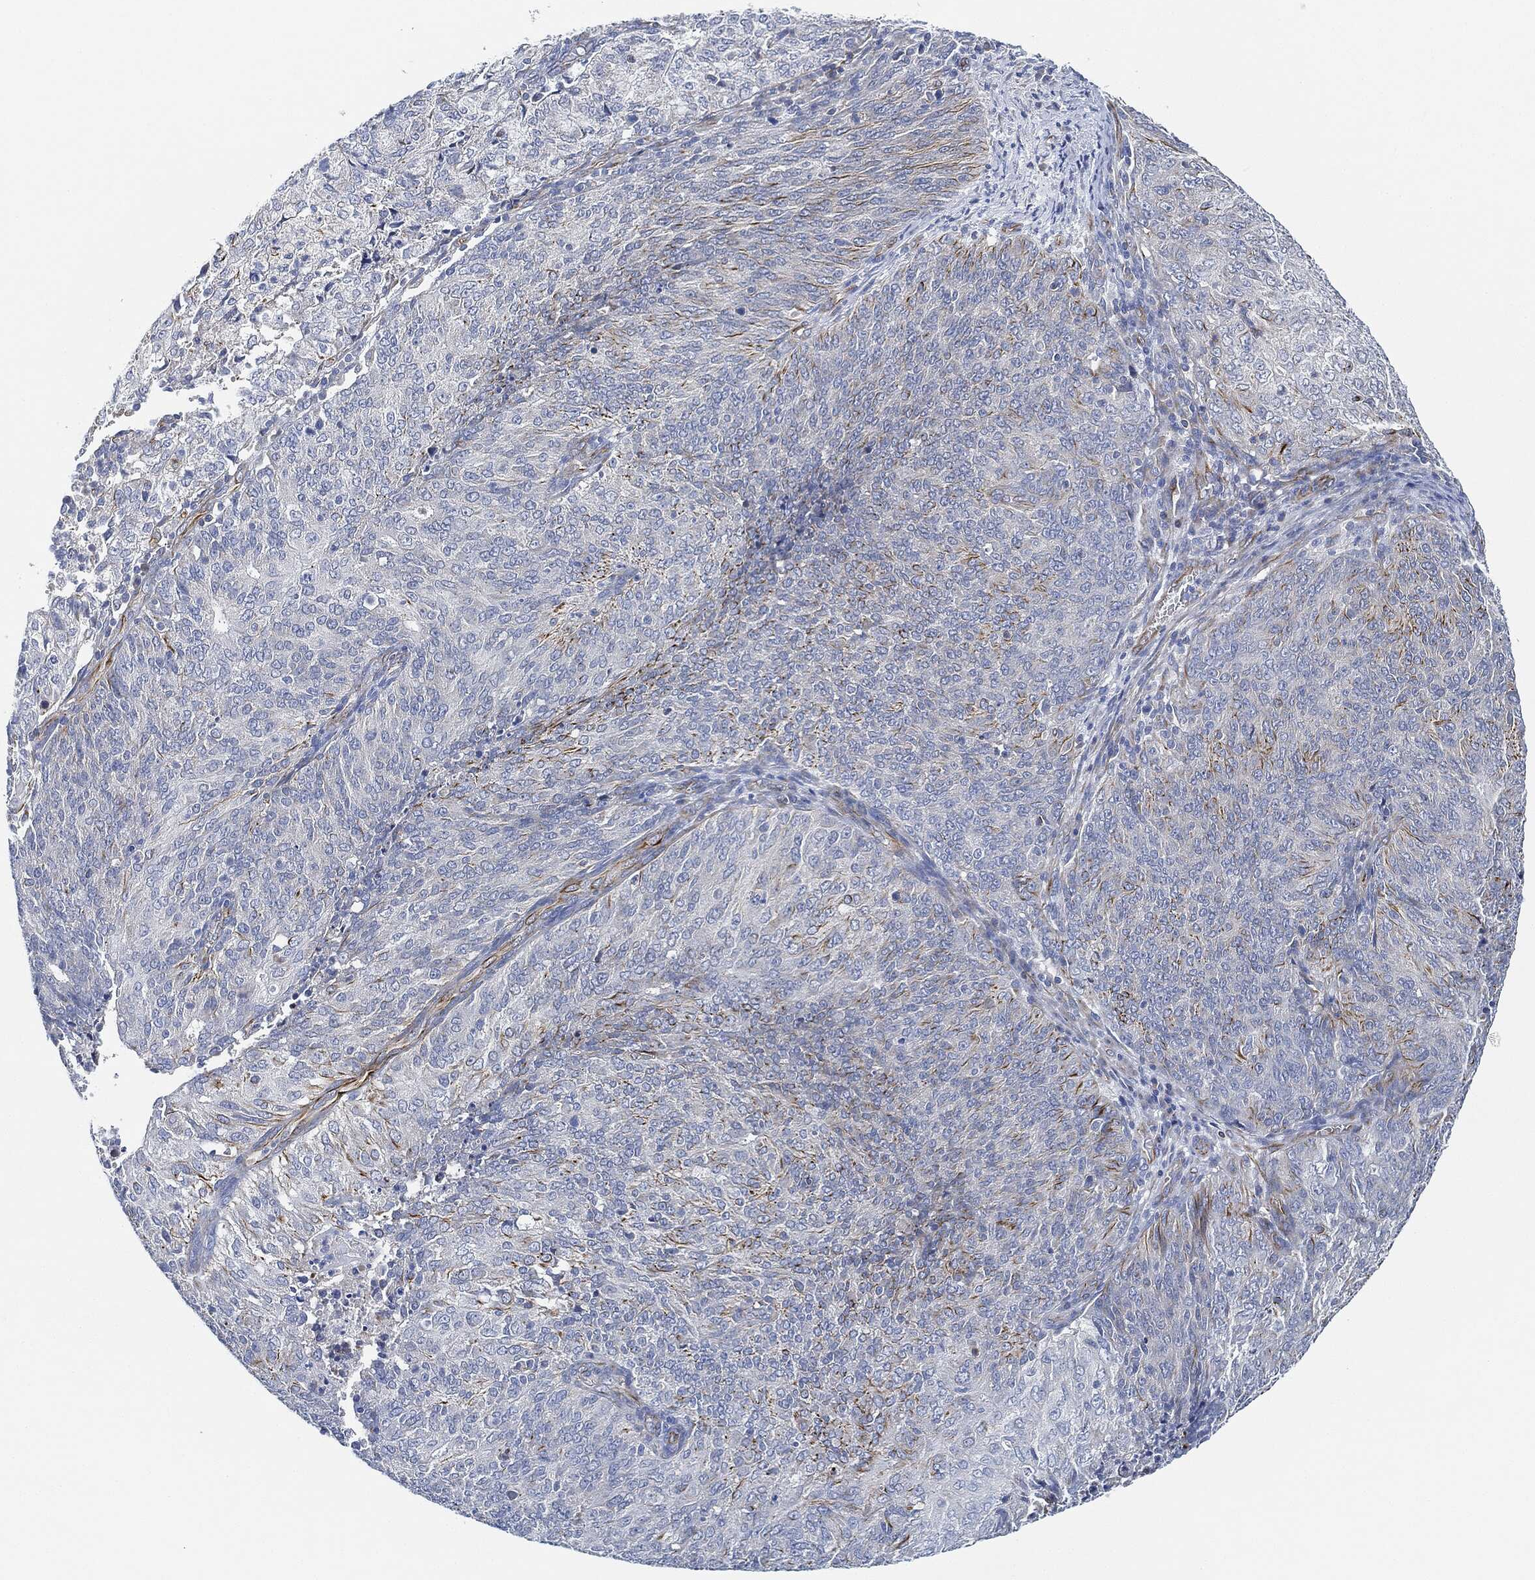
{"staining": {"intensity": "moderate", "quantity": "<25%", "location": "cytoplasmic/membranous"}, "tissue": "endometrial cancer", "cell_type": "Tumor cells", "image_type": "cancer", "snomed": [{"axis": "morphology", "description": "Adenocarcinoma, NOS"}, {"axis": "topography", "description": "Endometrium"}], "caption": "About <25% of tumor cells in adenocarcinoma (endometrial) demonstrate moderate cytoplasmic/membranous protein positivity as visualized by brown immunohistochemical staining.", "gene": "THSD1", "patient": {"sex": "female", "age": 82}}